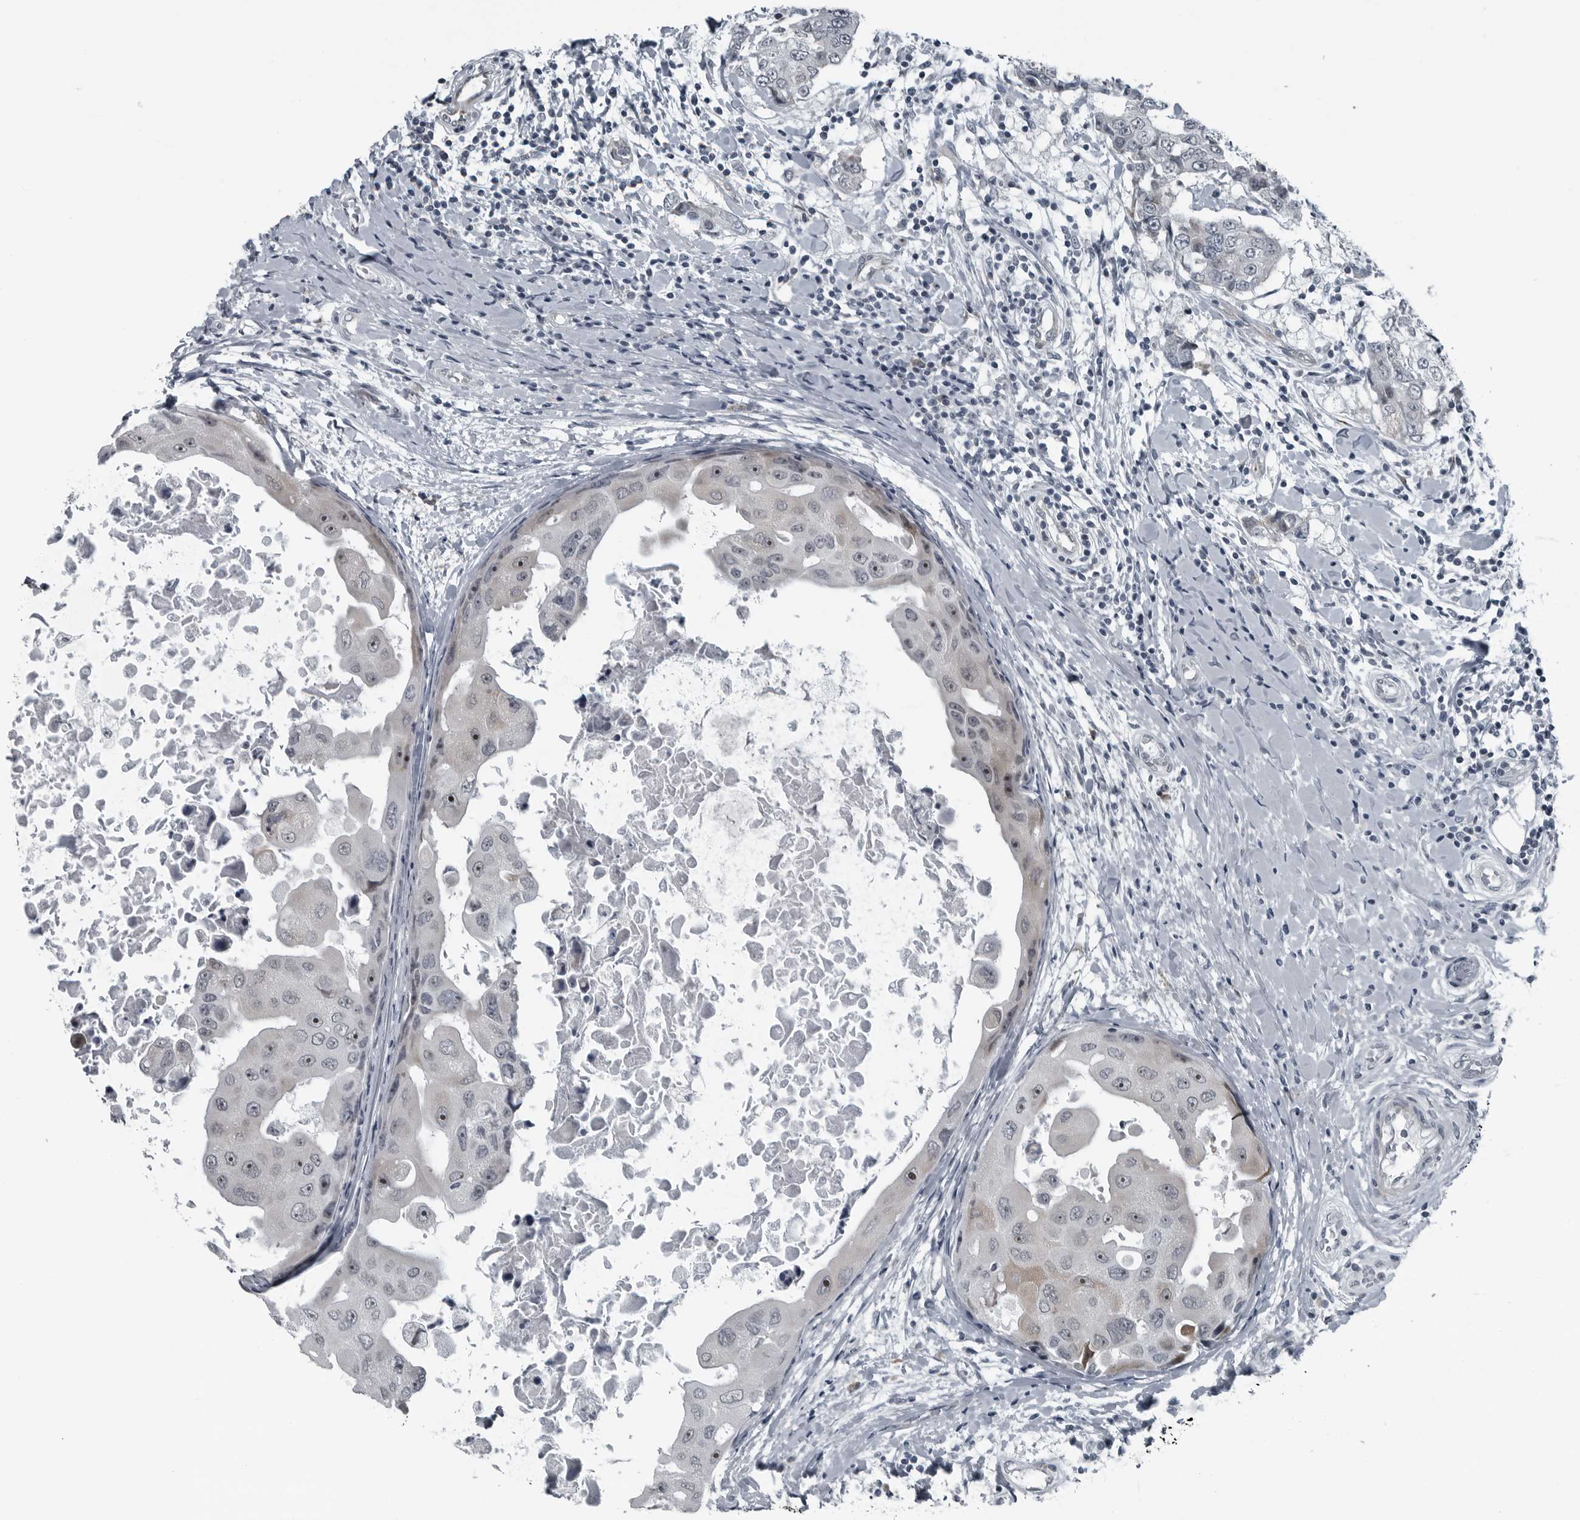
{"staining": {"intensity": "negative", "quantity": "none", "location": "none"}, "tissue": "breast cancer", "cell_type": "Tumor cells", "image_type": "cancer", "snomed": [{"axis": "morphology", "description": "Duct carcinoma"}, {"axis": "topography", "description": "Breast"}], "caption": "Image shows no significant protein positivity in tumor cells of breast cancer.", "gene": "DNAAF11", "patient": {"sex": "female", "age": 27}}